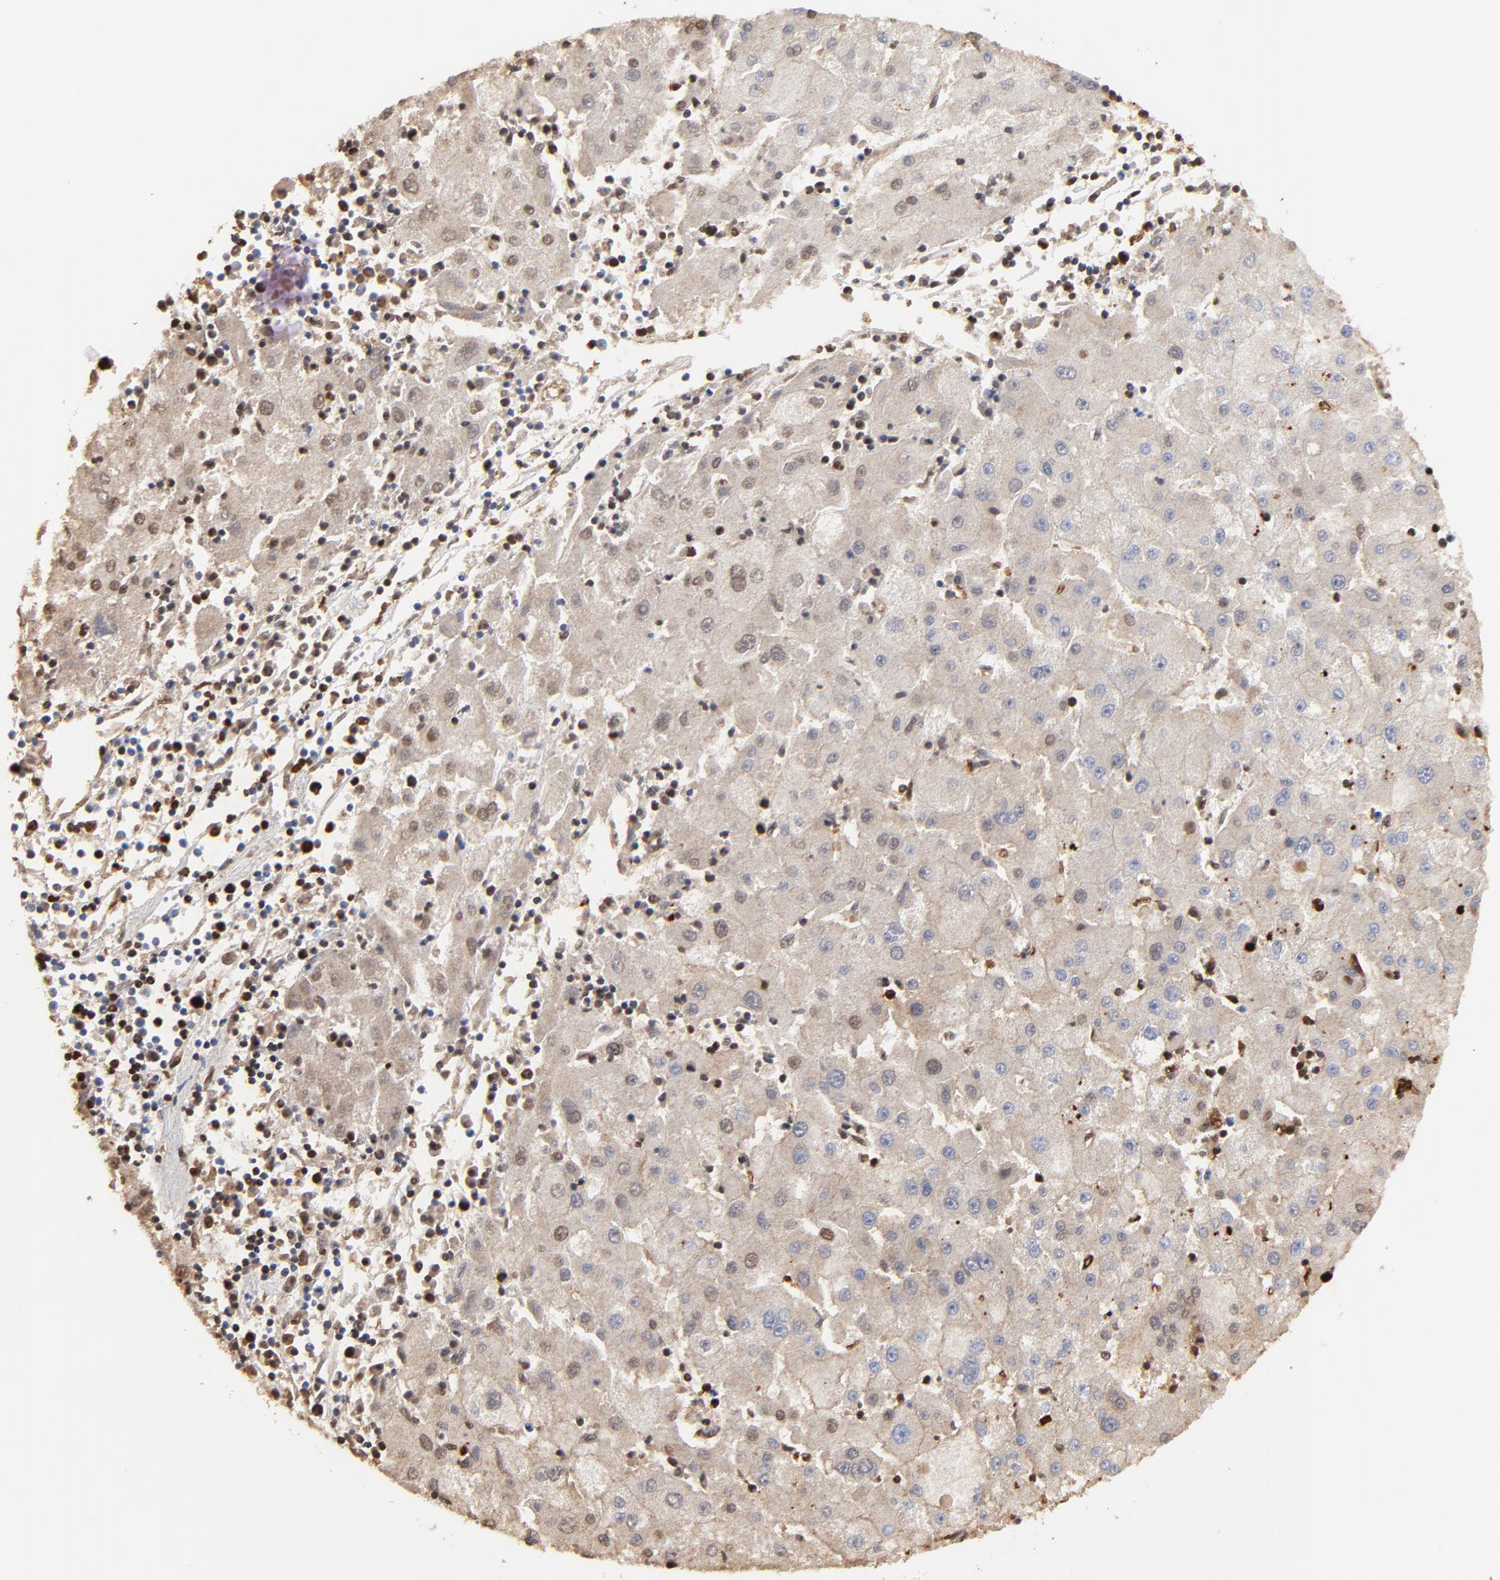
{"staining": {"intensity": "weak", "quantity": ">75%", "location": "cytoplasmic/membranous"}, "tissue": "liver cancer", "cell_type": "Tumor cells", "image_type": "cancer", "snomed": [{"axis": "morphology", "description": "Carcinoma, Hepatocellular, NOS"}, {"axis": "topography", "description": "Liver"}], "caption": "The image displays immunohistochemical staining of liver cancer (hepatocellular carcinoma). There is weak cytoplasmic/membranous staining is seen in about >75% of tumor cells.", "gene": "PAG1", "patient": {"sex": "male", "age": 72}}